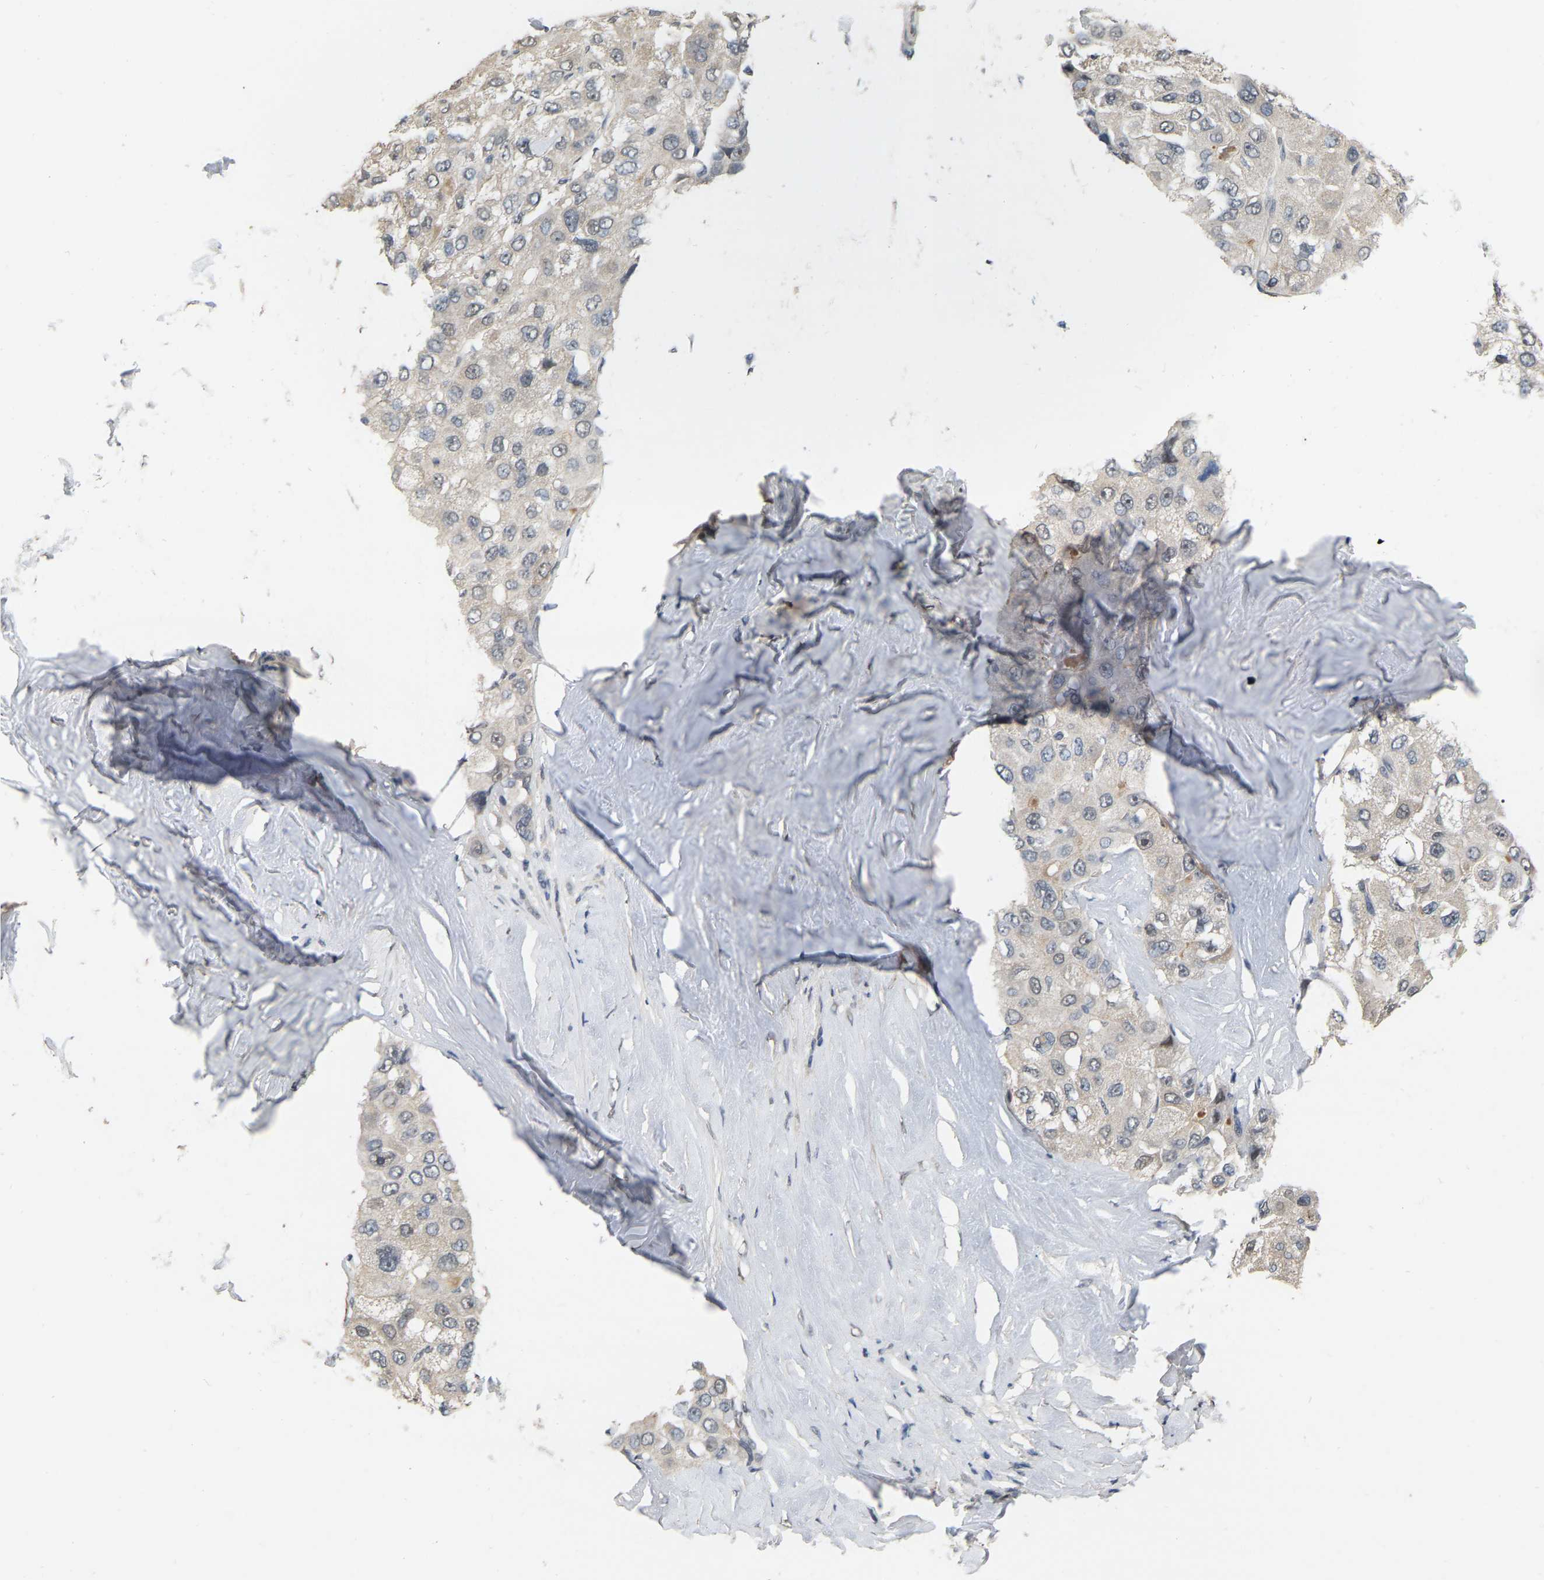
{"staining": {"intensity": "weak", "quantity": "<25%", "location": "cytoplasmic/membranous,nuclear"}, "tissue": "liver cancer", "cell_type": "Tumor cells", "image_type": "cancer", "snomed": [{"axis": "morphology", "description": "Carcinoma, Hepatocellular, NOS"}, {"axis": "topography", "description": "Liver"}], "caption": "An image of human hepatocellular carcinoma (liver) is negative for staining in tumor cells. (Brightfield microscopy of DAB immunohistochemistry (IHC) at high magnification).", "gene": "RUVBL1", "patient": {"sex": "male", "age": 80}}